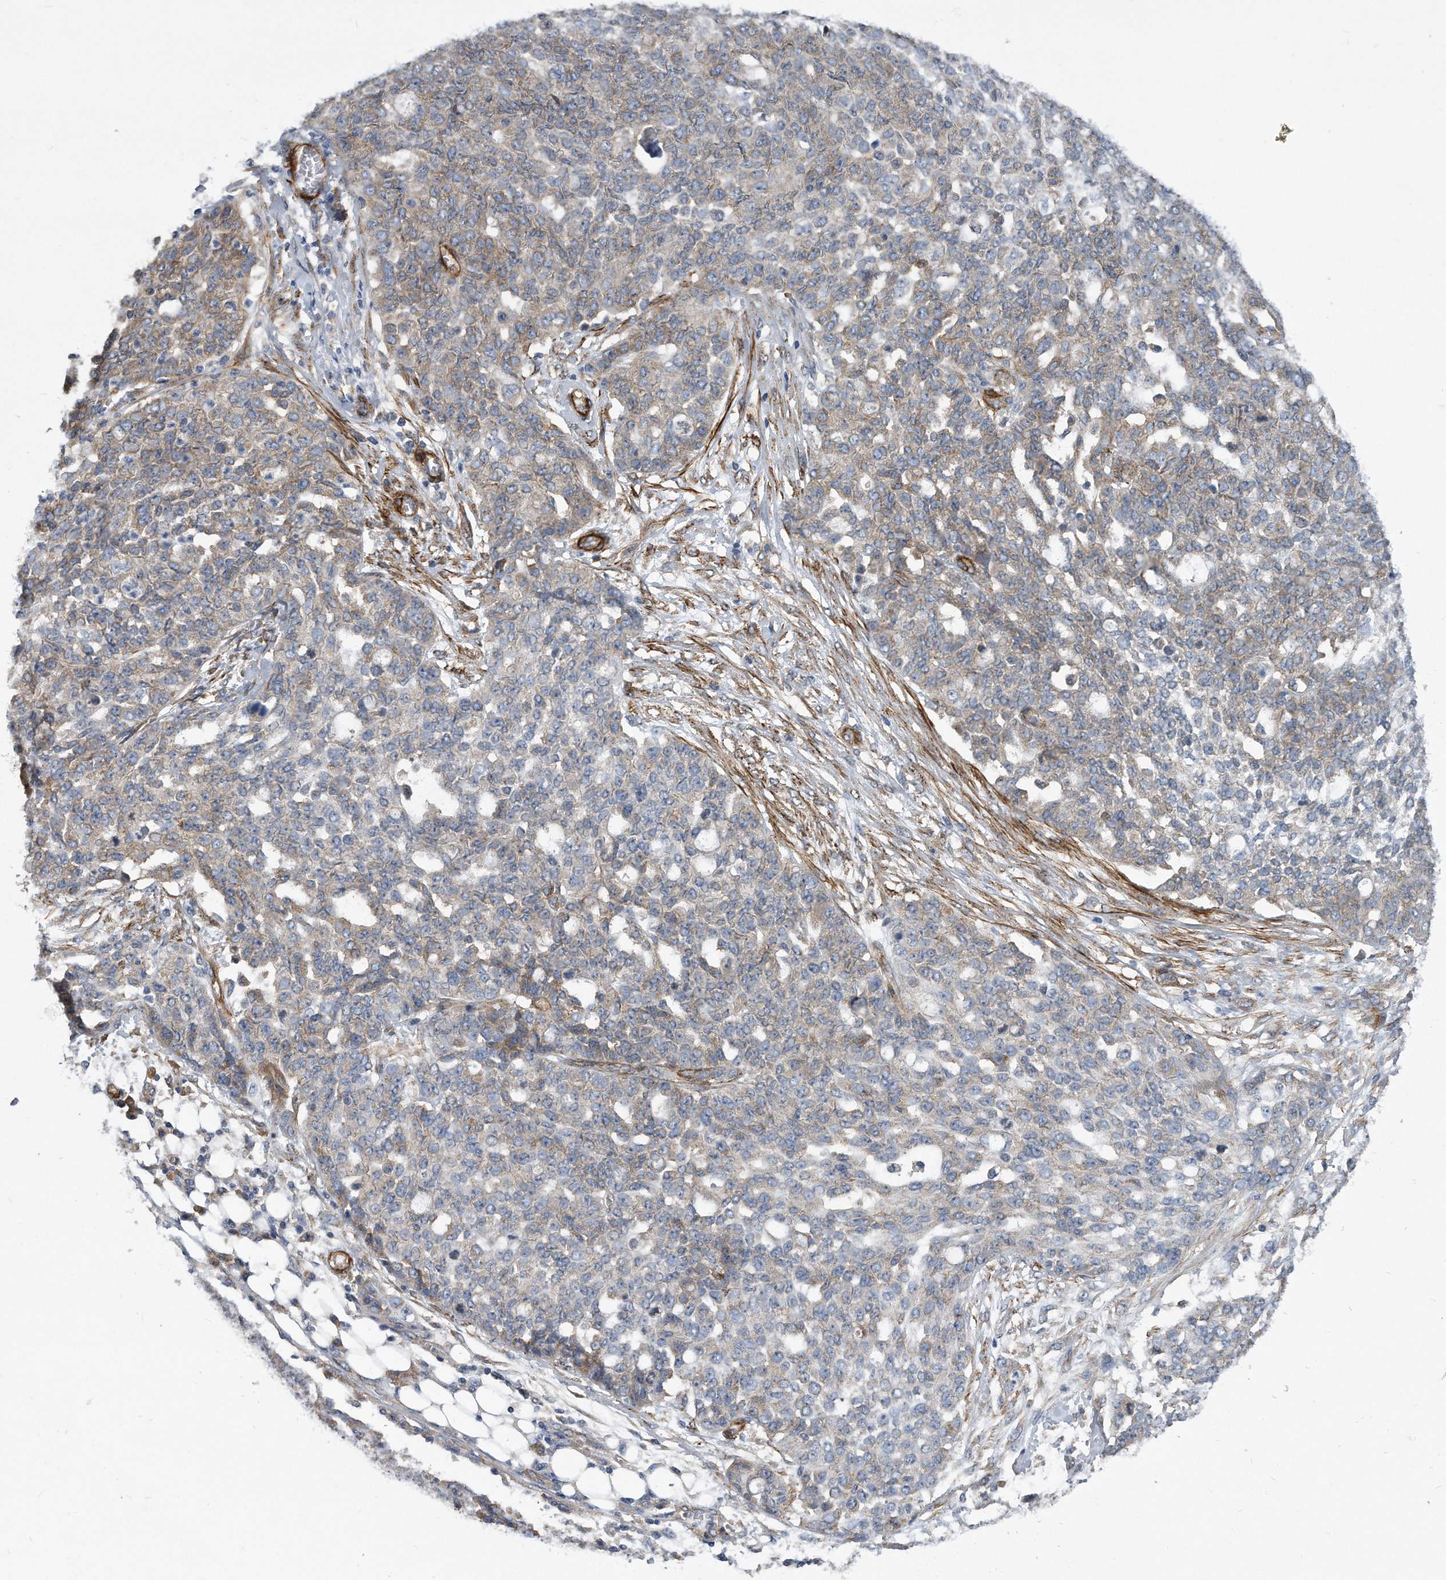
{"staining": {"intensity": "weak", "quantity": "25%-75%", "location": "cytoplasmic/membranous"}, "tissue": "ovarian cancer", "cell_type": "Tumor cells", "image_type": "cancer", "snomed": [{"axis": "morphology", "description": "Cystadenocarcinoma, serous, NOS"}, {"axis": "topography", "description": "Soft tissue"}, {"axis": "topography", "description": "Ovary"}], "caption": "Human serous cystadenocarcinoma (ovarian) stained with a brown dye shows weak cytoplasmic/membranous positive positivity in approximately 25%-75% of tumor cells.", "gene": "EIF2B4", "patient": {"sex": "female", "age": 57}}